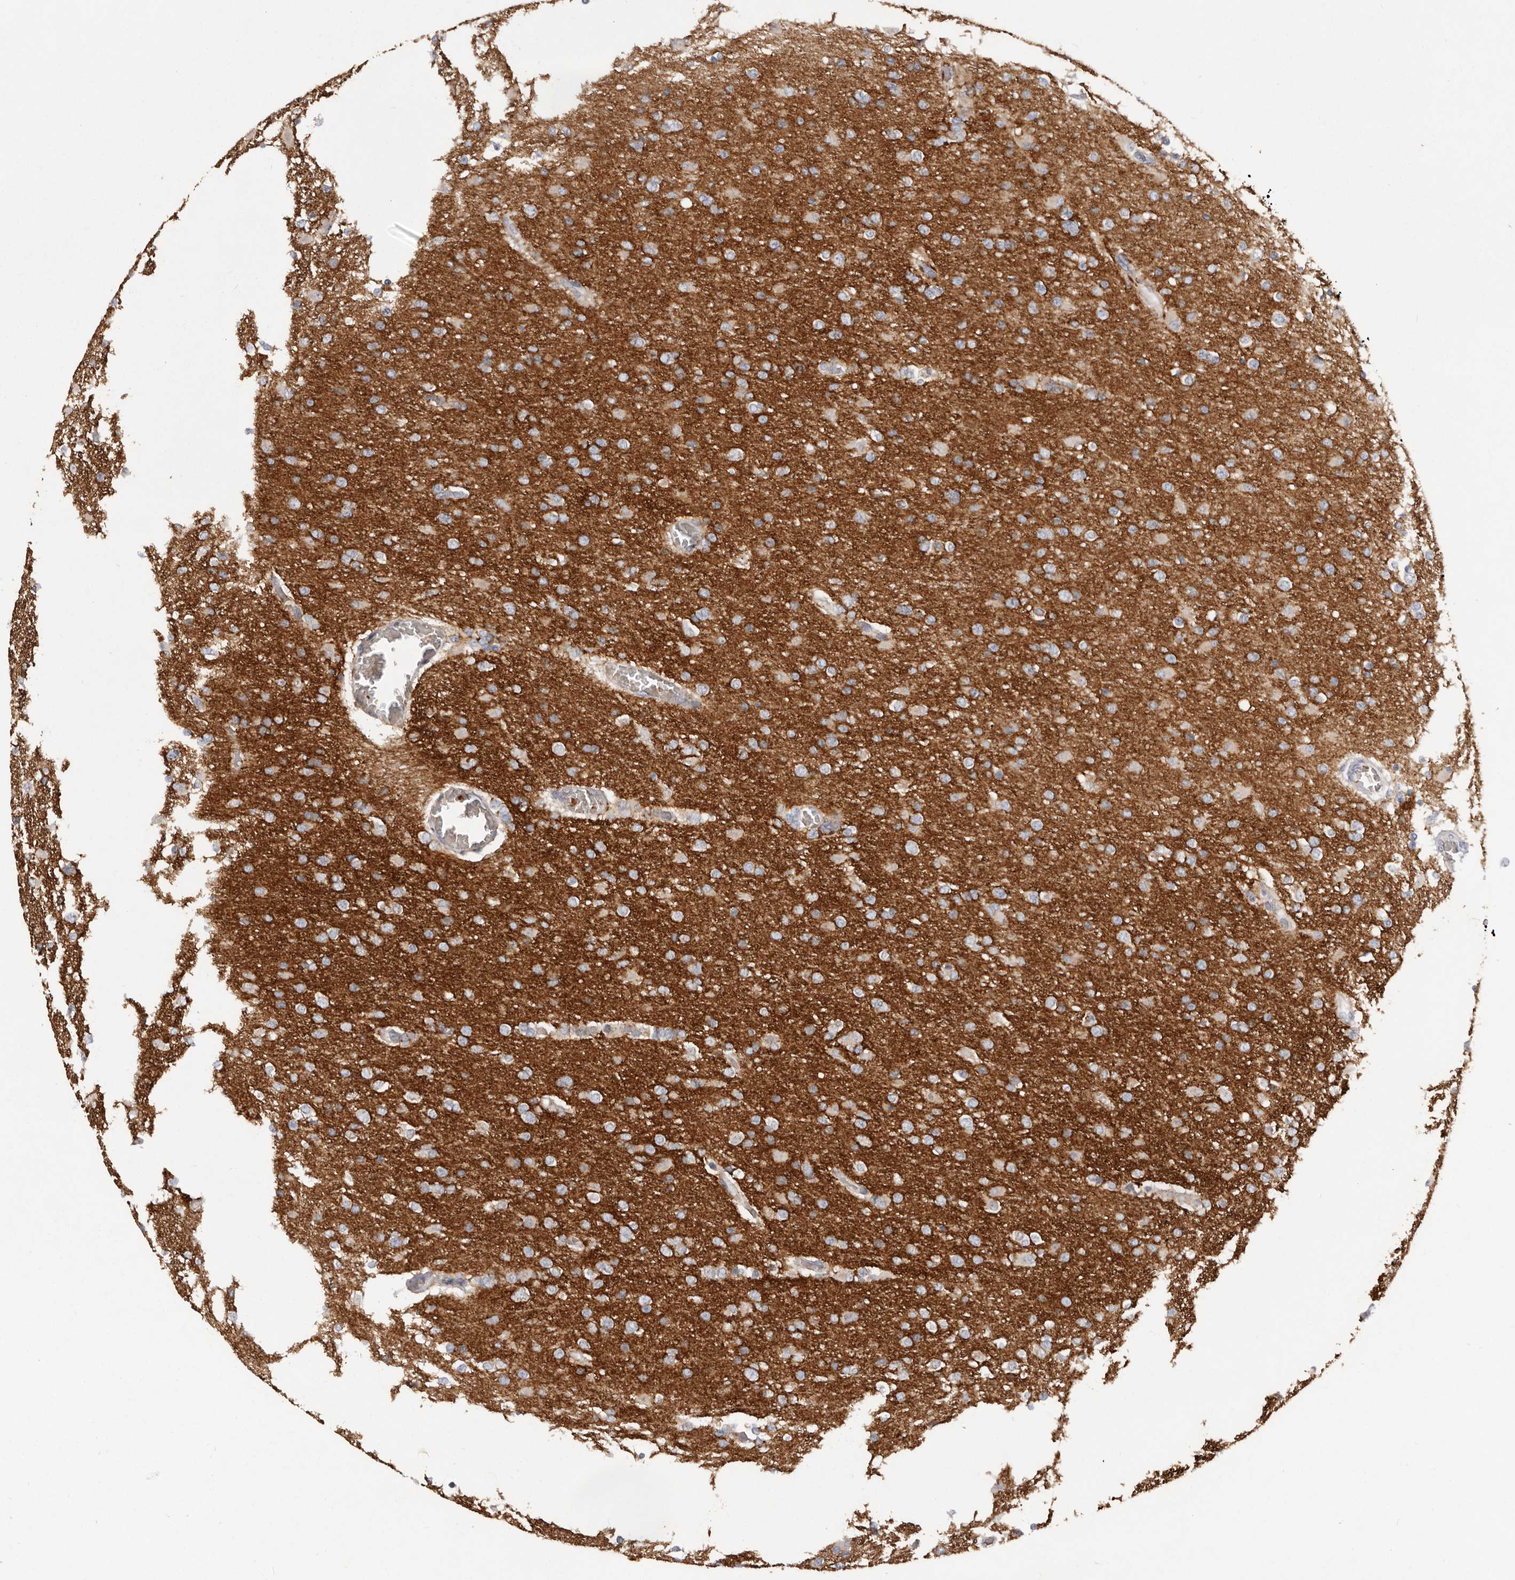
{"staining": {"intensity": "negative", "quantity": "none", "location": "none"}, "tissue": "glioma", "cell_type": "Tumor cells", "image_type": "cancer", "snomed": [{"axis": "morphology", "description": "Glioma, malignant, High grade"}, {"axis": "topography", "description": "Cerebral cortex"}], "caption": "Tumor cells show no significant expression in glioma.", "gene": "TNR", "patient": {"sex": "female", "age": 36}}